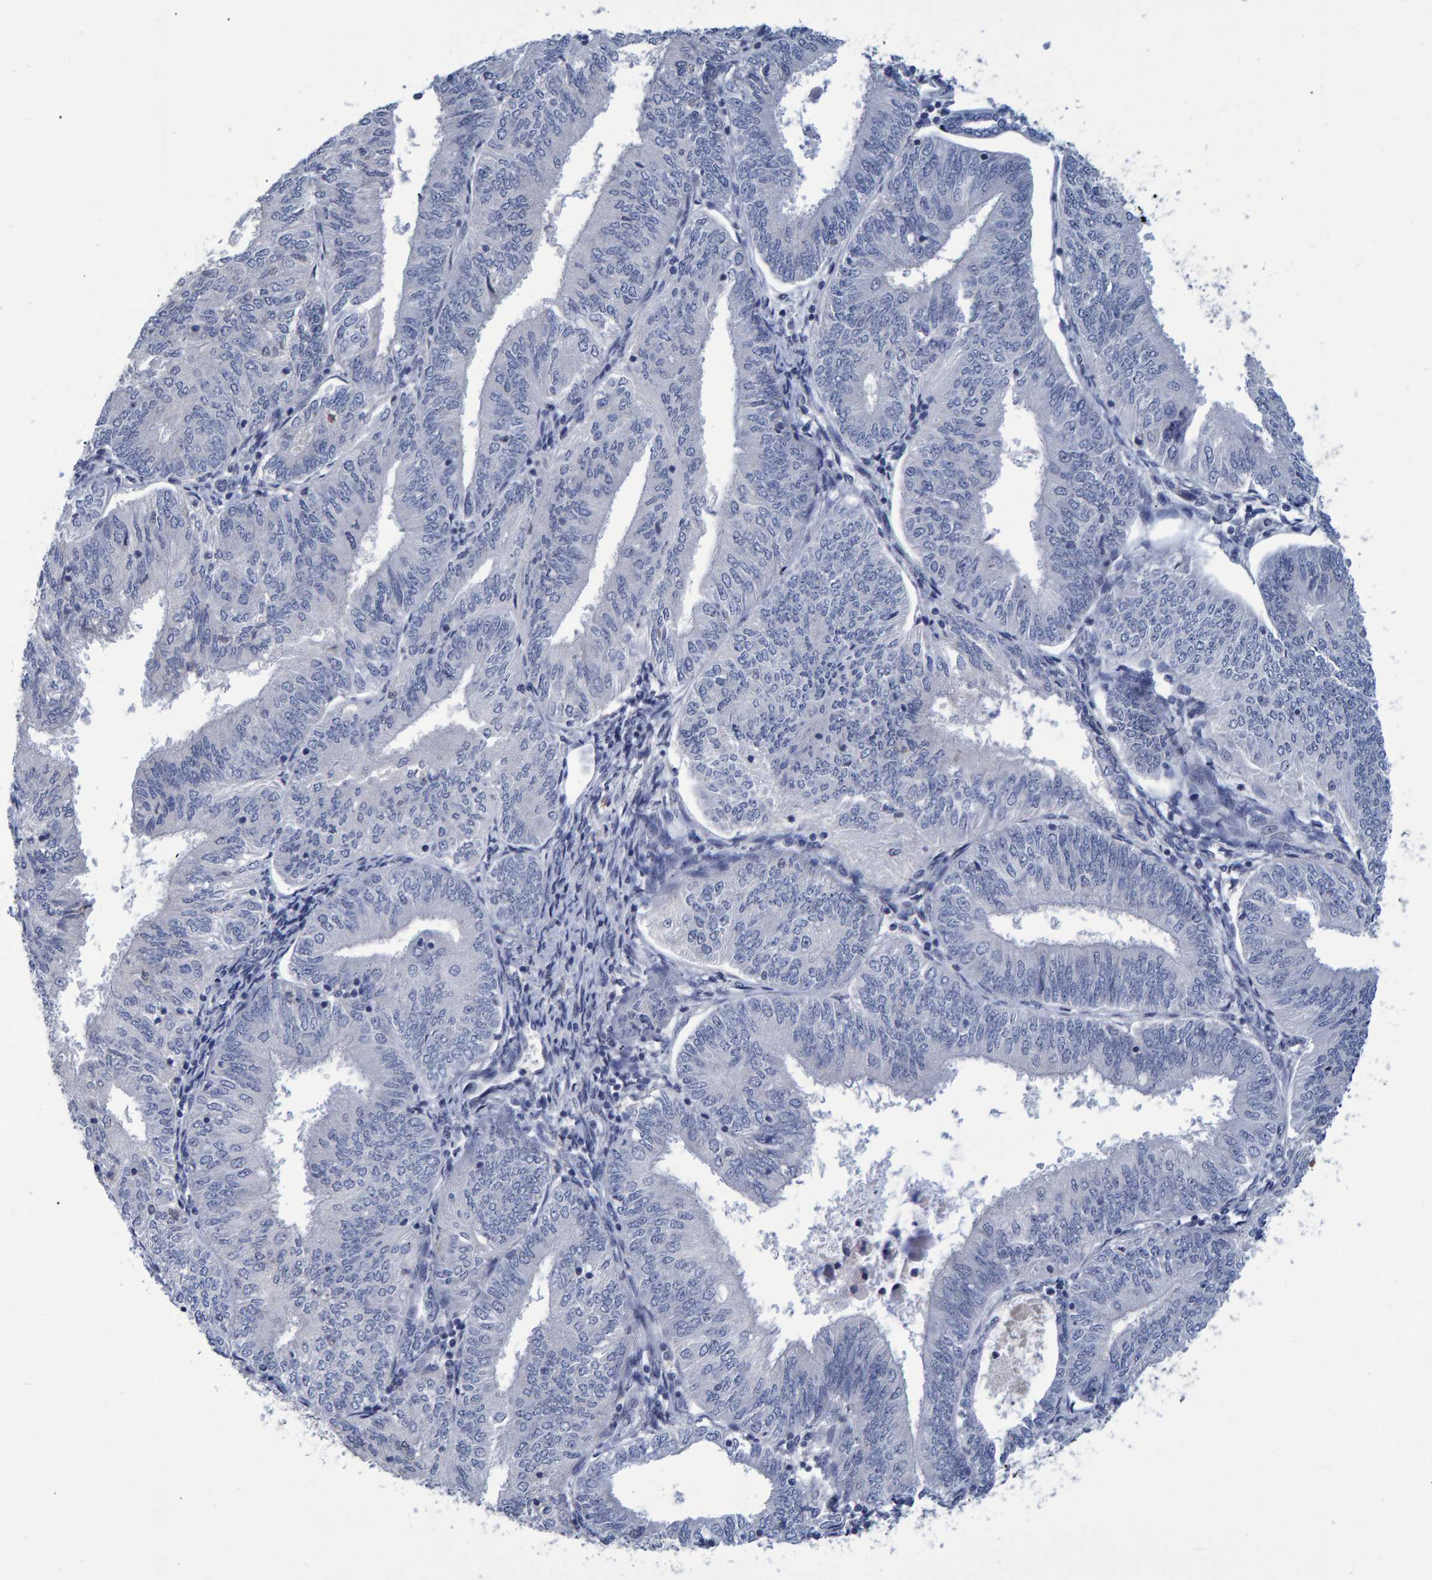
{"staining": {"intensity": "negative", "quantity": "none", "location": "none"}, "tissue": "endometrial cancer", "cell_type": "Tumor cells", "image_type": "cancer", "snomed": [{"axis": "morphology", "description": "Adenocarcinoma, NOS"}, {"axis": "topography", "description": "Endometrium"}], "caption": "Endometrial cancer was stained to show a protein in brown. There is no significant expression in tumor cells.", "gene": "QKI", "patient": {"sex": "female", "age": 58}}